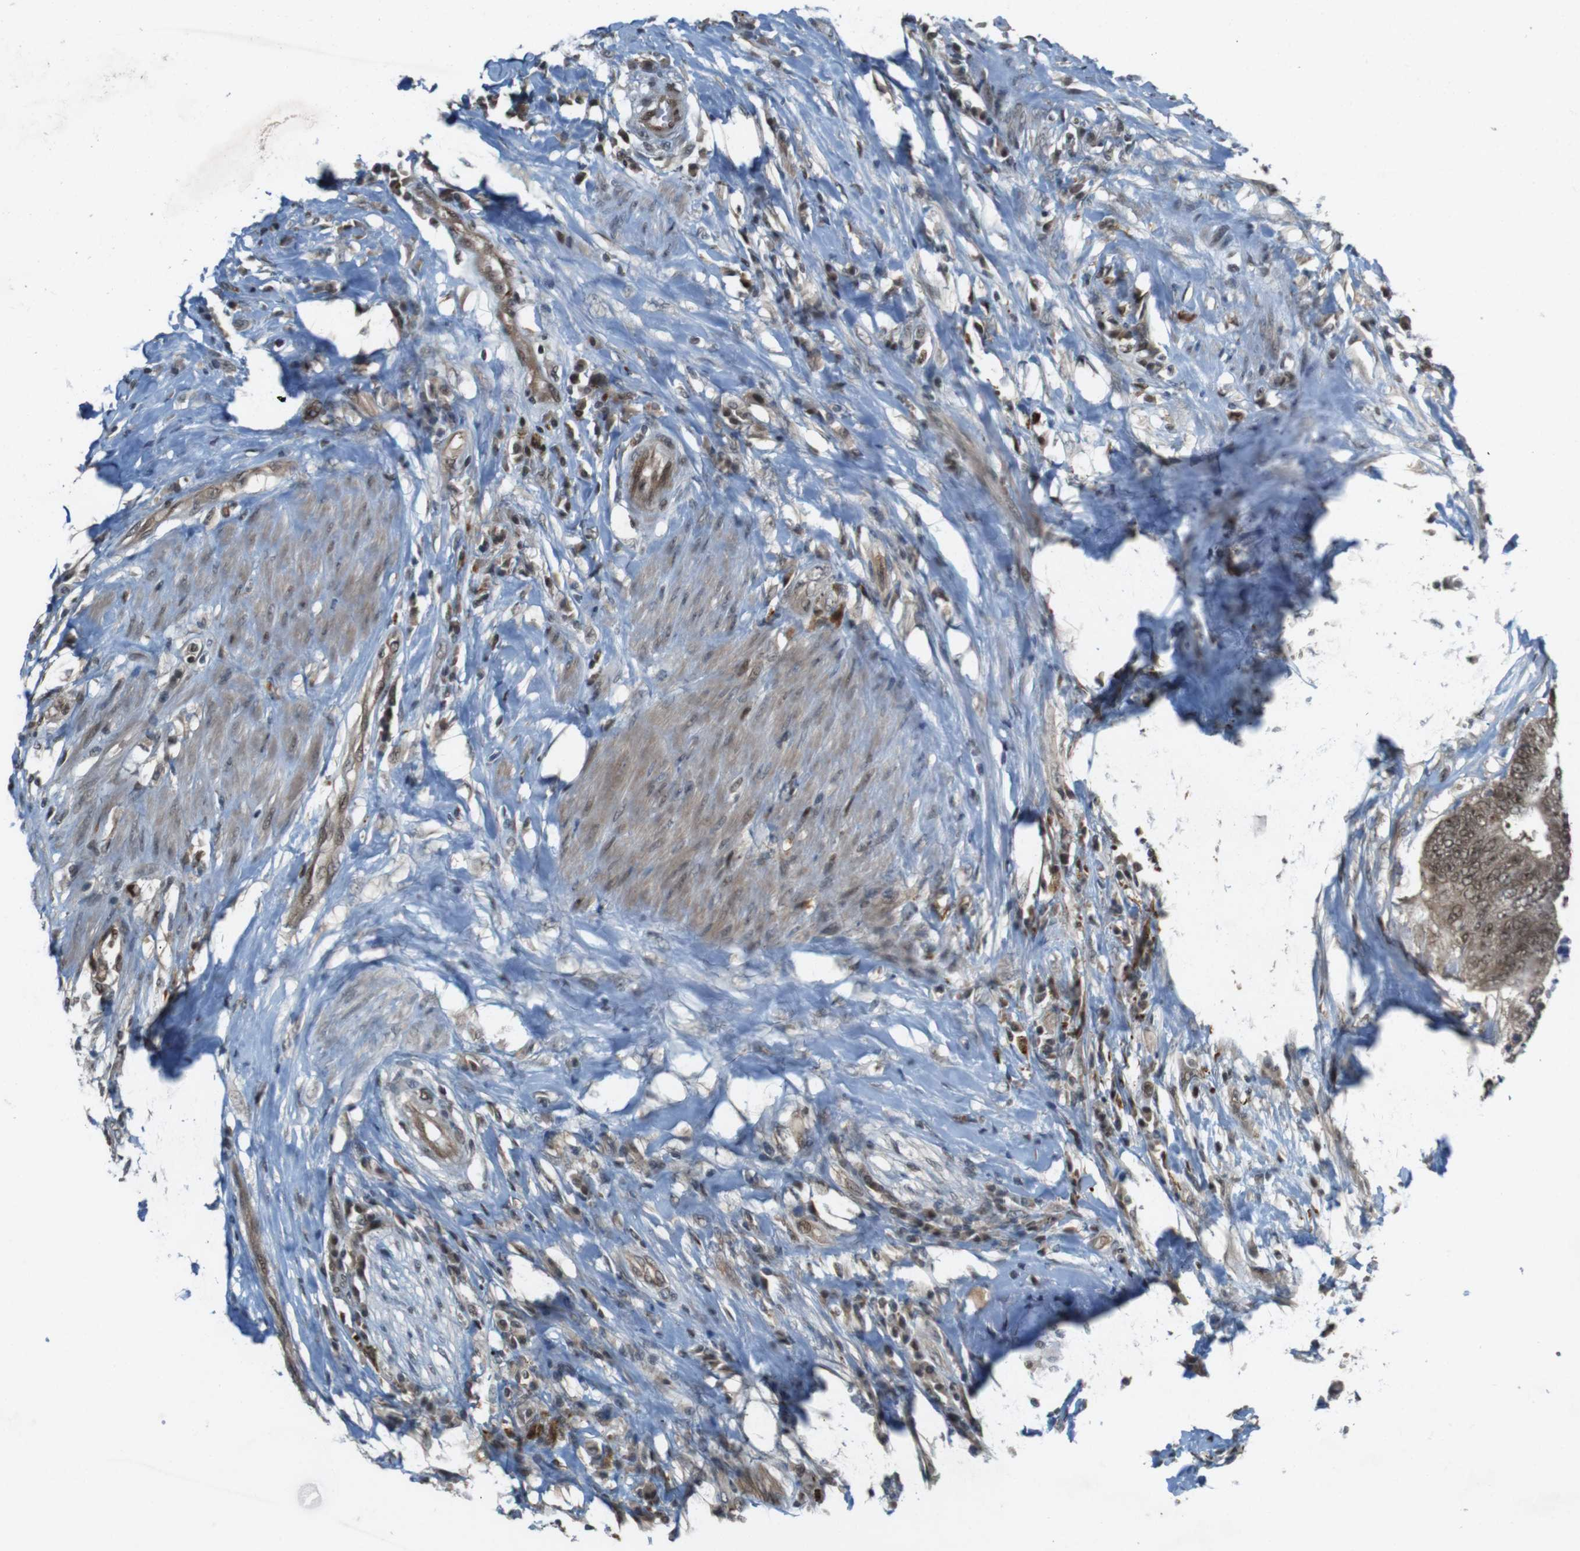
{"staining": {"intensity": "moderate", "quantity": ">75%", "location": "cytoplasmic/membranous,nuclear"}, "tissue": "colorectal cancer", "cell_type": "Tumor cells", "image_type": "cancer", "snomed": [{"axis": "morphology", "description": "Adenocarcinoma, NOS"}, {"axis": "topography", "description": "Rectum"}], "caption": "Tumor cells display moderate cytoplasmic/membranous and nuclear expression in approximately >75% of cells in colorectal cancer.", "gene": "MAPKAPK5", "patient": {"sex": "male", "age": 72}}